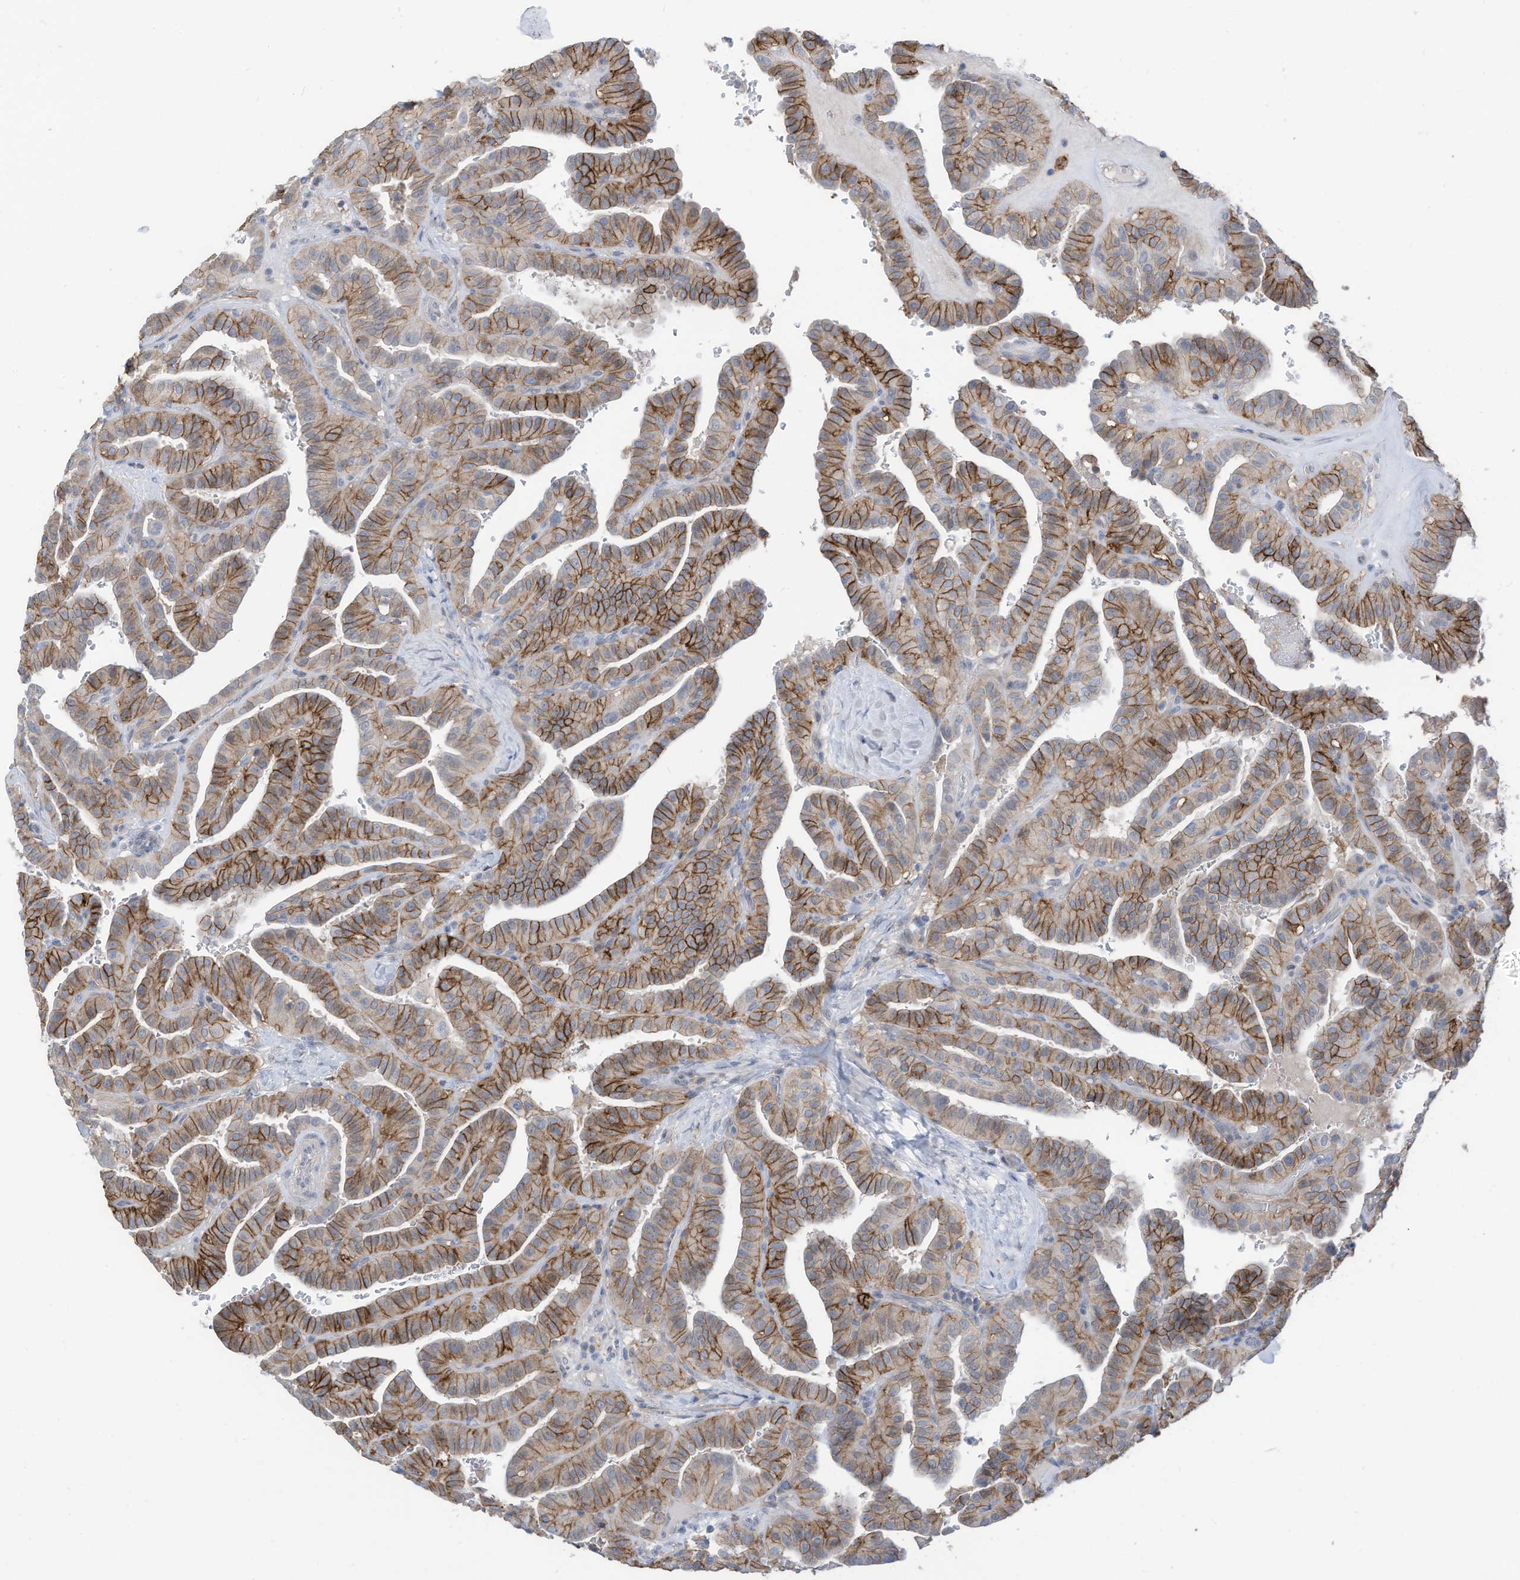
{"staining": {"intensity": "moderate", "quantity": ">75%", "location": "cytoplasmic/membranous"}, "tissue": "thyroid cancer", "cell_type": "Tumor cells", "image_type": "cancer", "snomed": [{"axis": "morphology", "description": "Papillary adenocarcinoma, NOS"}, {"axis": "topography", "description": "Thyroid gland"}], "caption": "Tumor cells exhibit moderate cytoplasmic/membranous expression in approximately >75% of cells in thyroid cancer (papillary adenocarcinoma).", "gene": "SLC1A5", "patient": {"sex": "male", "age": 77}}